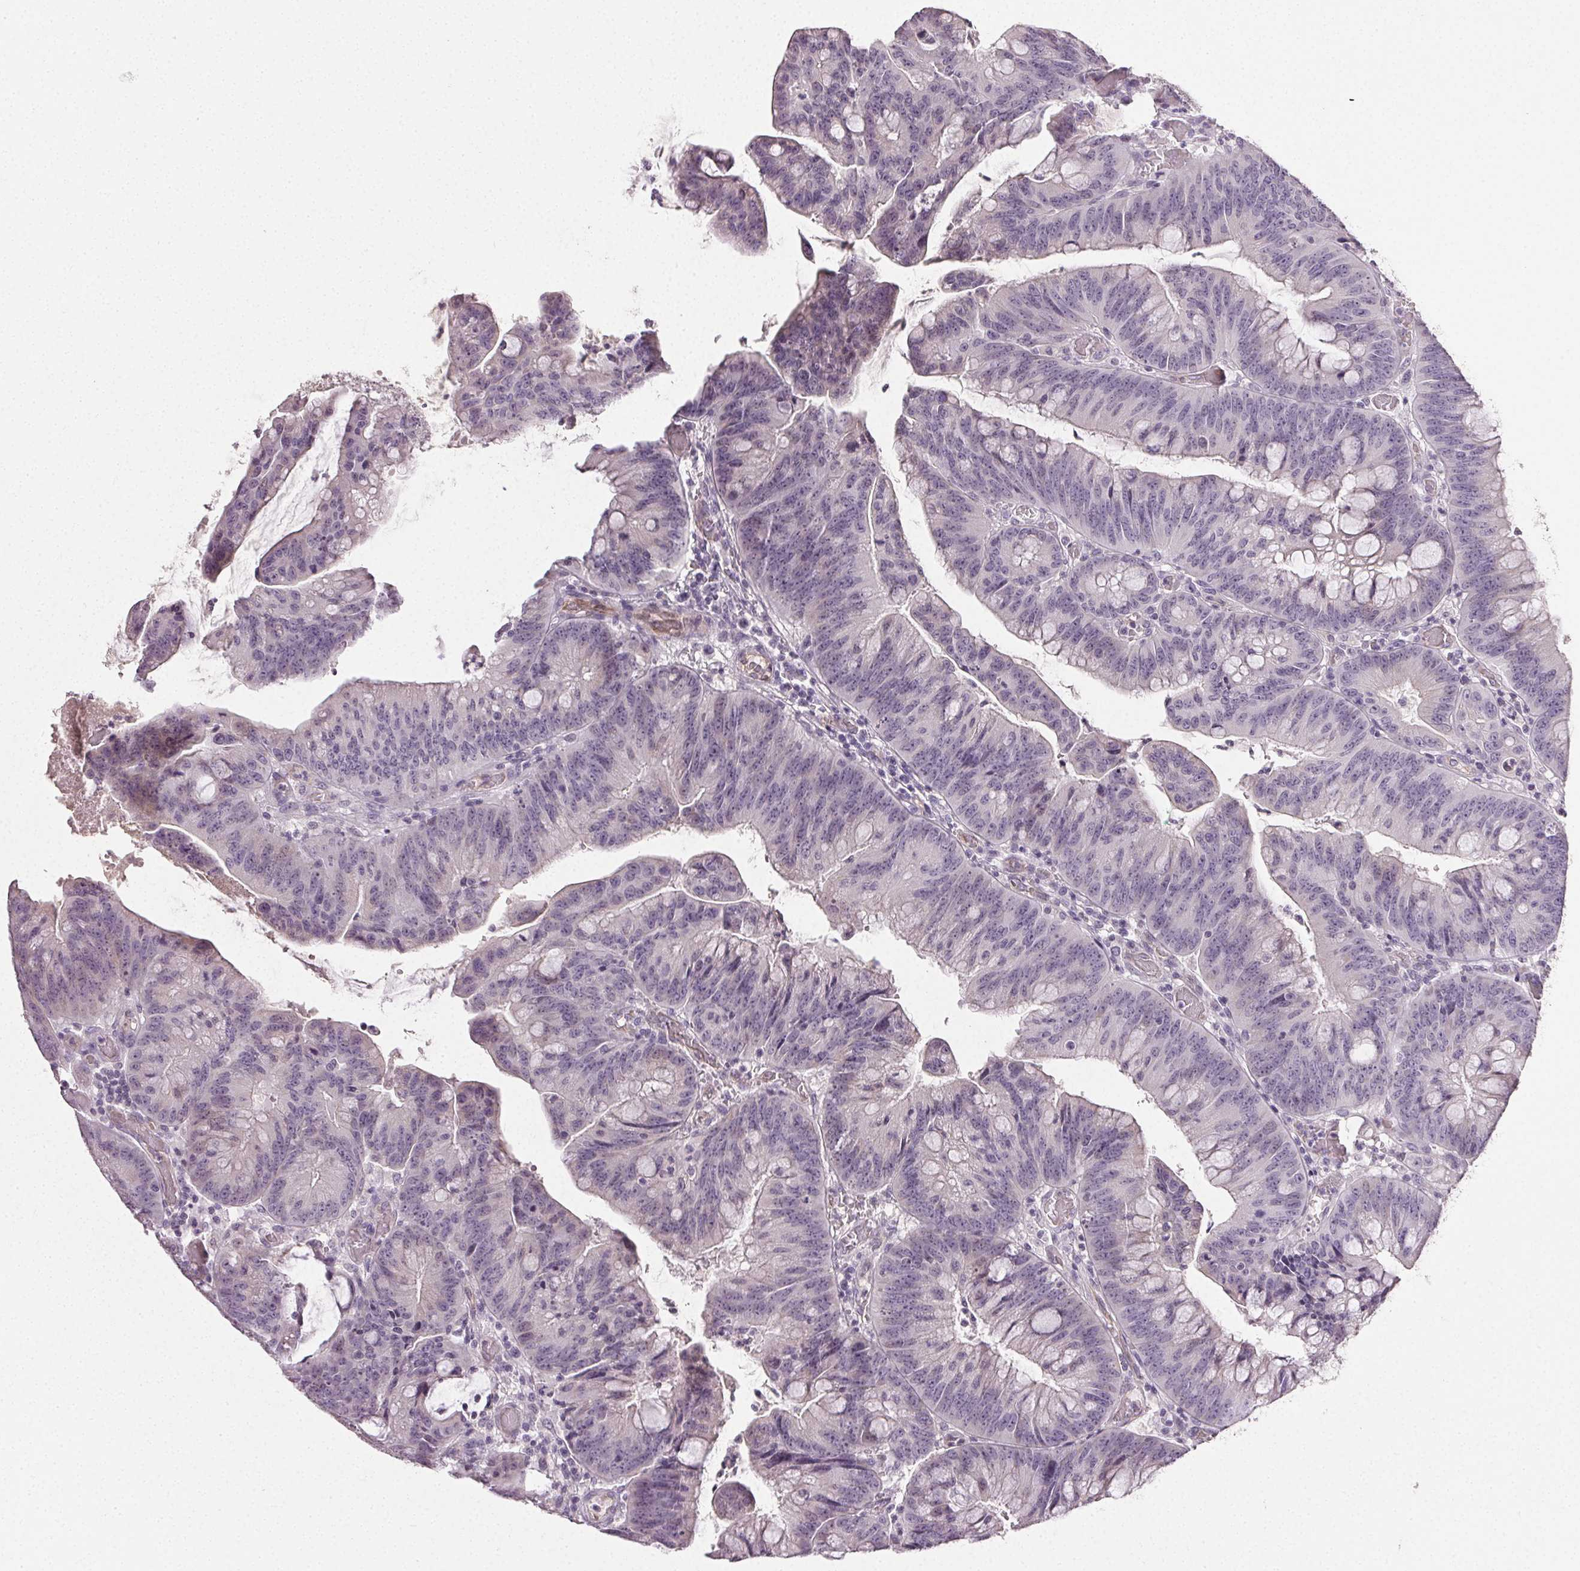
{"staining": {"intensity": "negative", "quantity": "none", "location": "none"}, "tissue": "colorectal cancer", "cell_type": "Tumor cells", "image_type": "cancer", "snomed": [{"axis": "morphology", "description": "Adenocarcinoma, NOS"}, {"axis": "topography", "description": "Colon"}], "caption": "Tumor cells are negative for protein expression in human adenocarcinoma (colorectal).", "gene": "PLCB1", "patient": {"sex": "male", "age": 62}}